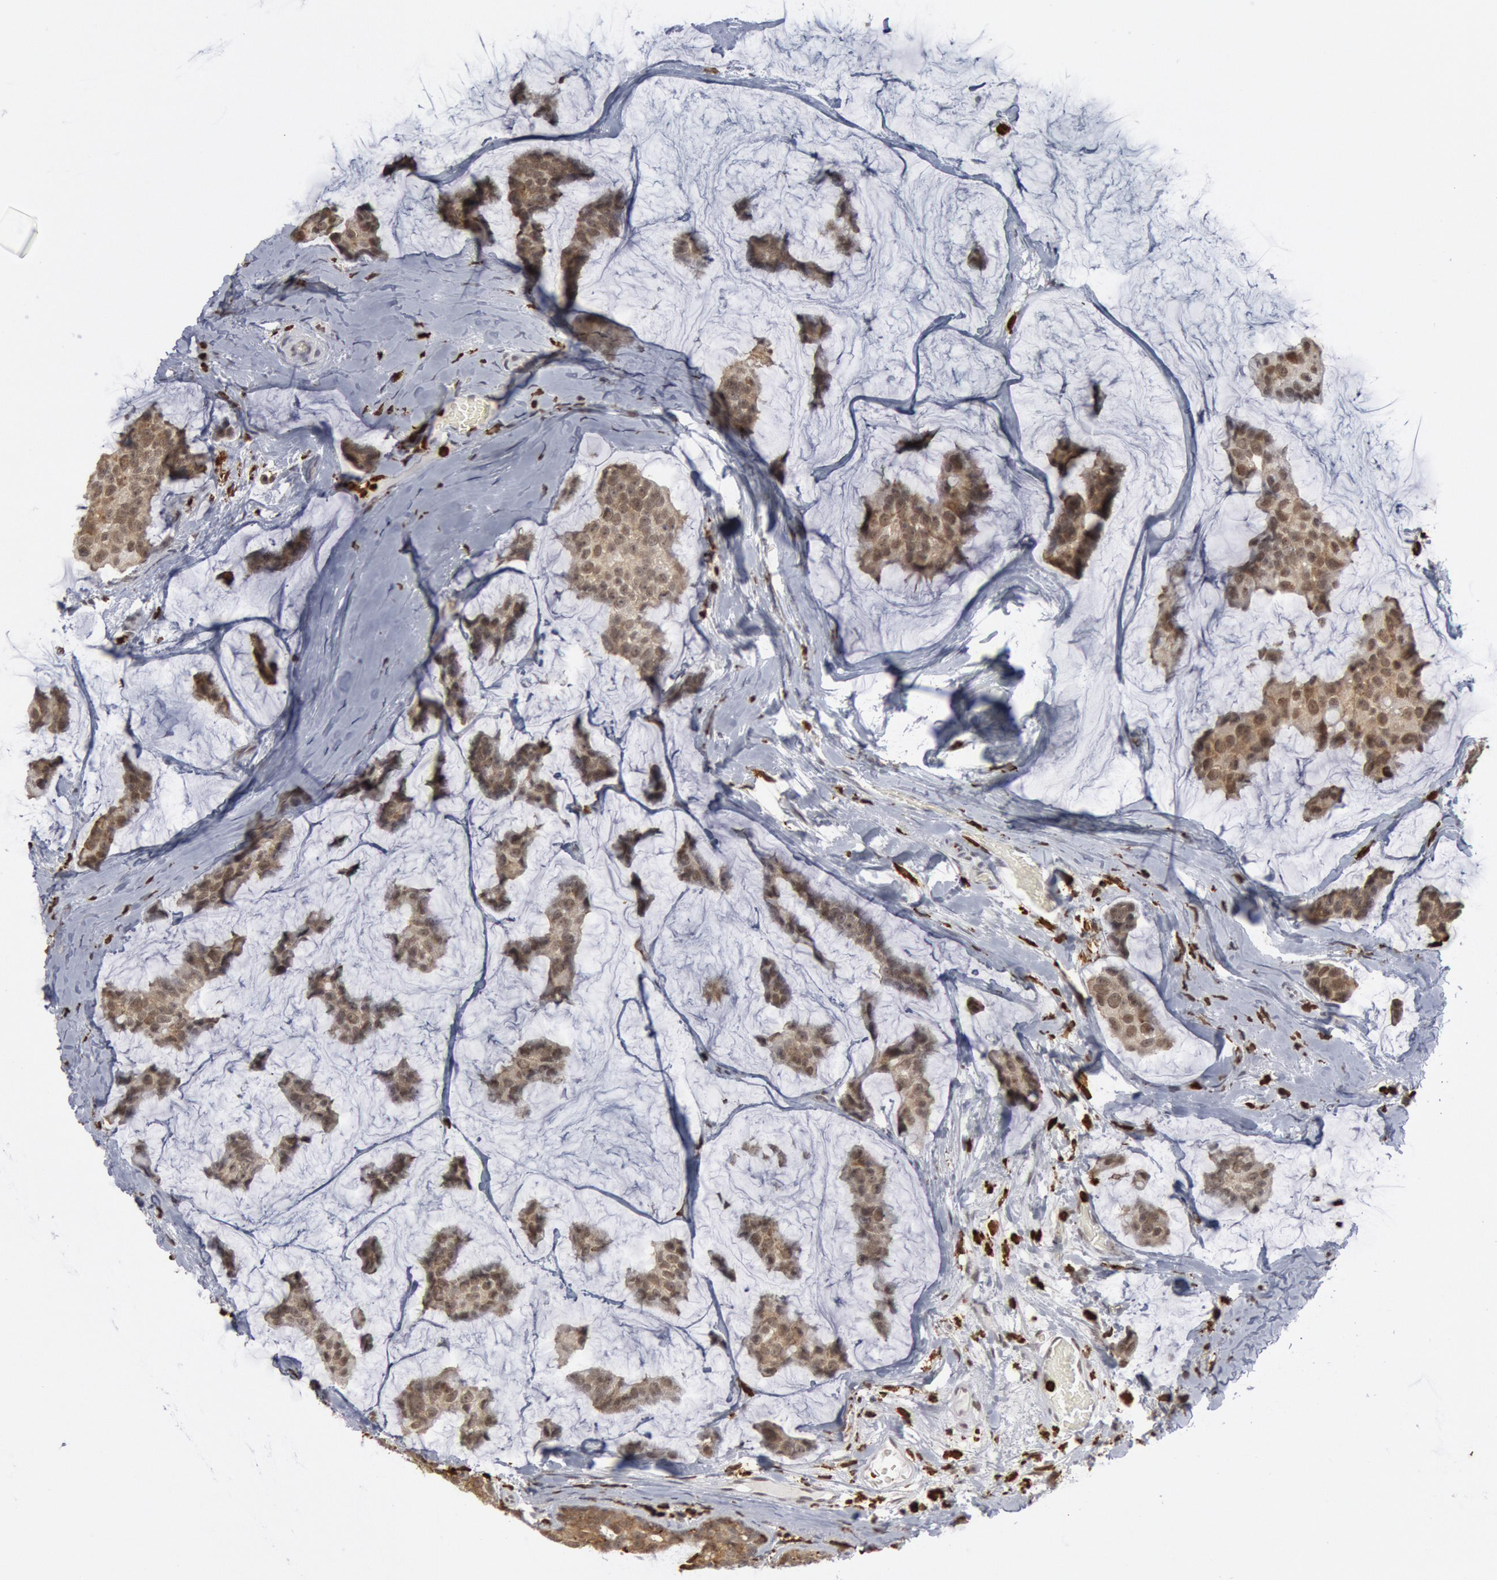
{"staining": {"intensity": "moderate", "quantity": ">75%", "location": "cytoplasmic/membranous,nuclear"}, "tissue": "breast cancer", "cell_type": "Tumor cells", "image_type": "cancer", "snomed": [{"axis": "morphology", "description": "Normal tissue, NOS"}, {"axis": "morphology", "description": "Duct carcinoma"}, {"axis": "topography", "description": "Breast"}], "caption": "Moderate cytoplasmic/membranous and nuclear positivity for a protein is appreciated in approximately >75% of tumor cells of breast intraductal carcinoma using IHC.", "gene": "PTPN6", "patient": {"sex": "female", "age": 50}}